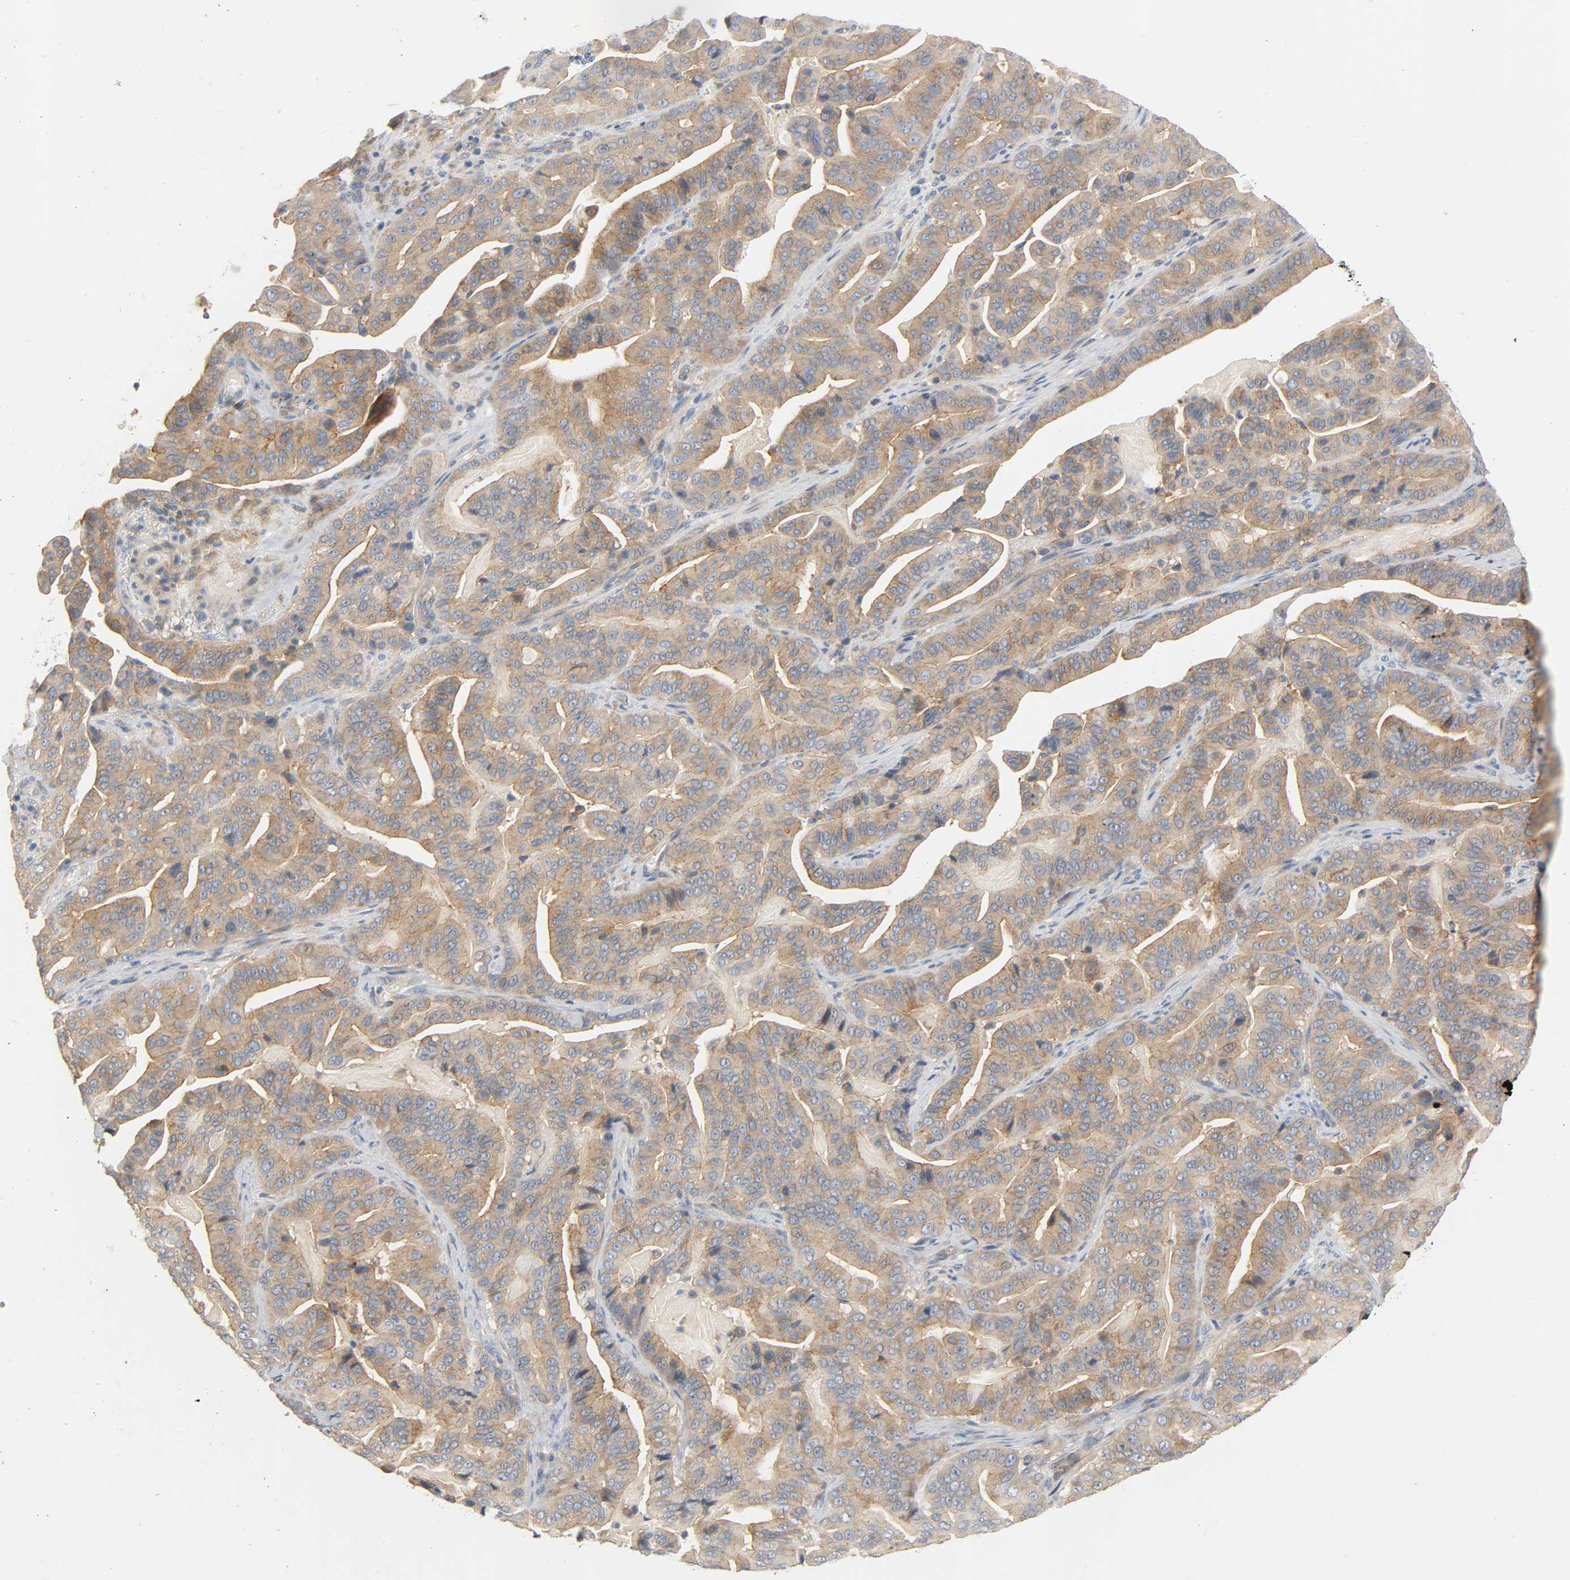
{"staining": {"intensity": "moderate", "quantity": ">75%", "location": "cytoplasmic/membranous"}, "tissue": "pancreatic cancer", "cell_type": "Tumor cells", "image_type": "cancer", "snomed": [{"axis": "morphology", "description": "Adenocarcinoma, NOS"}, {"axis": "topography", "description": "Pancreas"}], "caption": "Moderate cytoplasmic/membranous staining is present in about >75% of tumor cells in pancreatic cancer (adenocarcinoma).", "gene": "ARPC1A", "patient": {"sex": "male", "age": 63}}